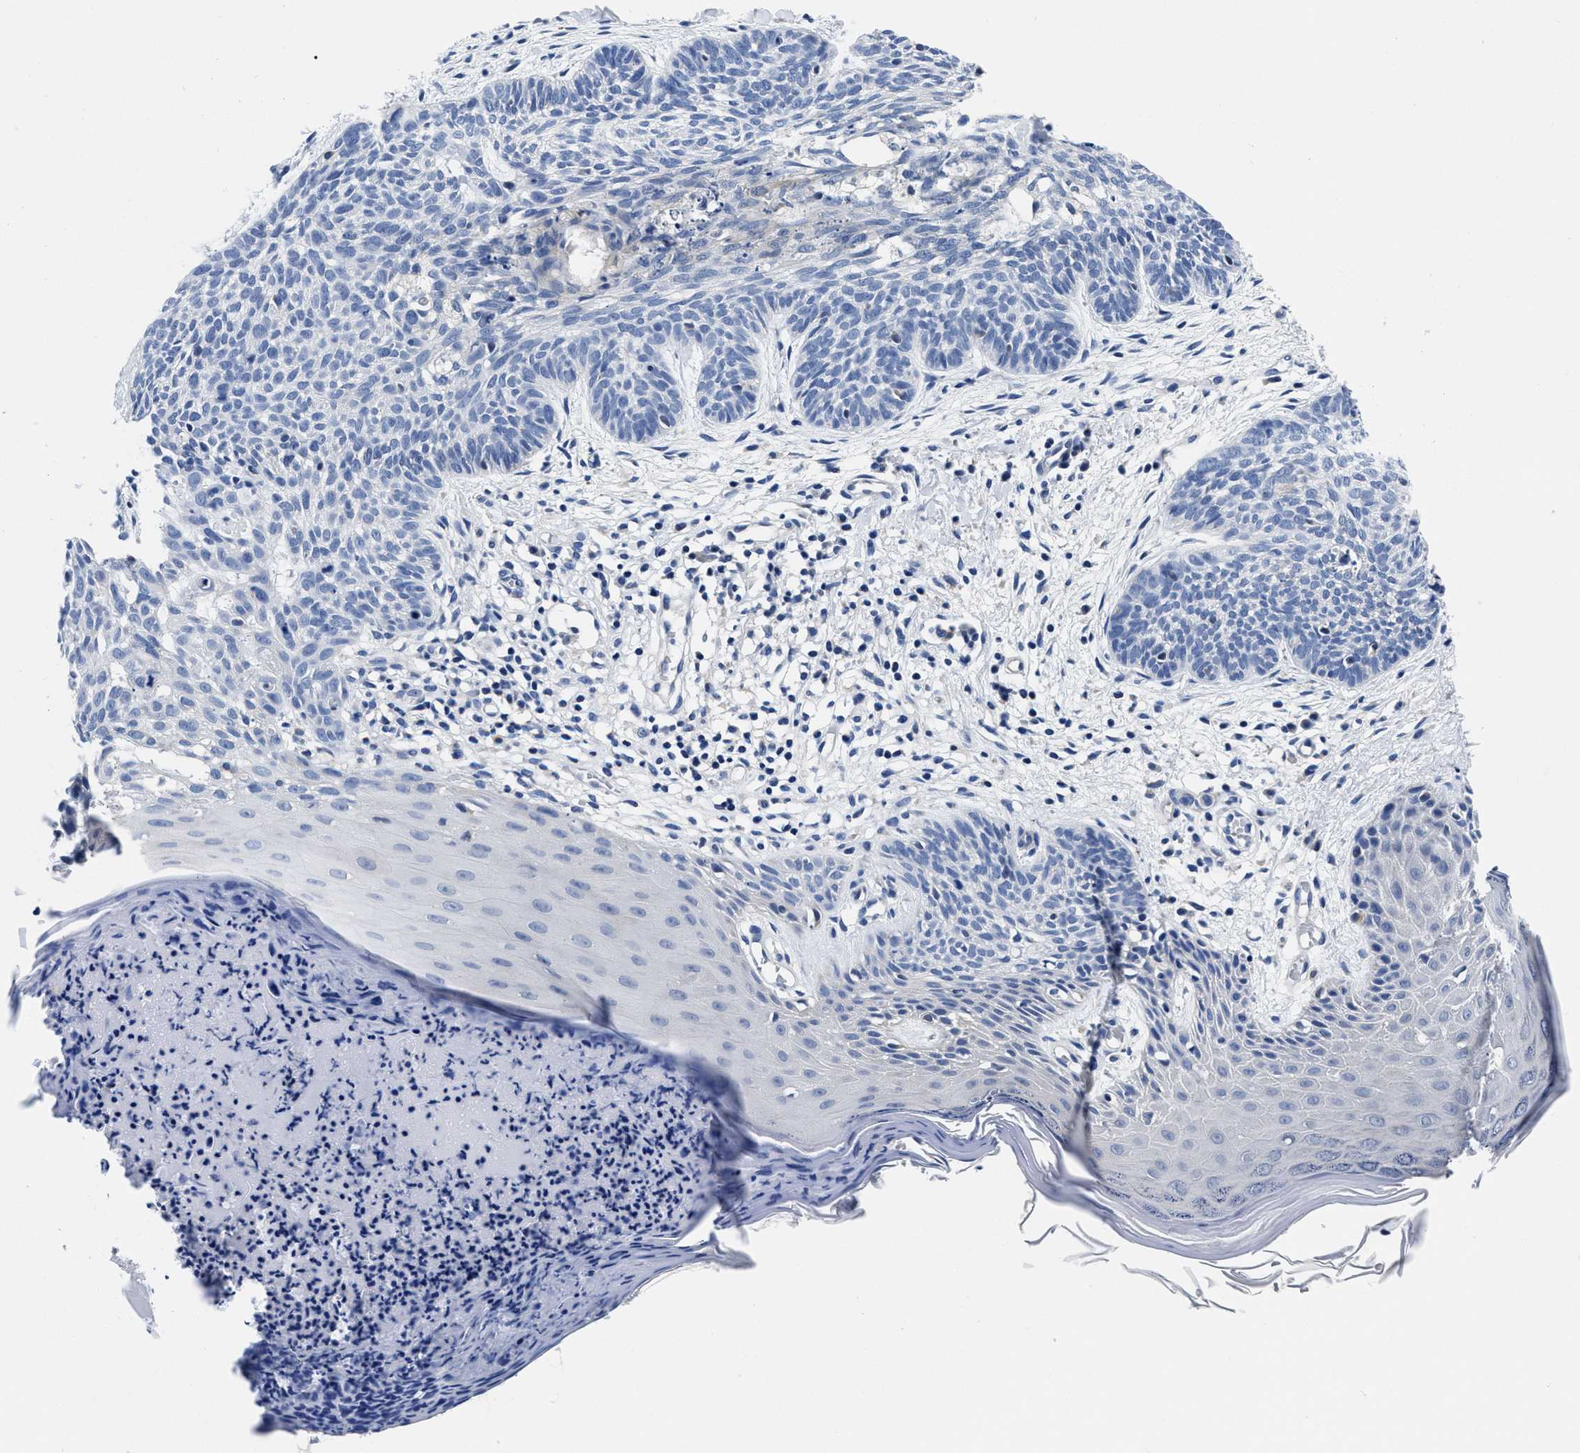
{"staining": {"intensity": "negative", "quantity": "none", "location": "none"}, "tissue": "skin cancer", "cell_type": "Tumor cells", "image_type": "cancer", "snomed": [{"axis": "morphology", "description": "Basal cell carcinoma"}, {"axis": "topography", "description": "Skin"}], "caption": "Immunohistochemical staining of human skin cancer displays no significant staining in tumor cells.", "gene": "SLC35F1", "patient": {"sex": "female", "age": 59}}